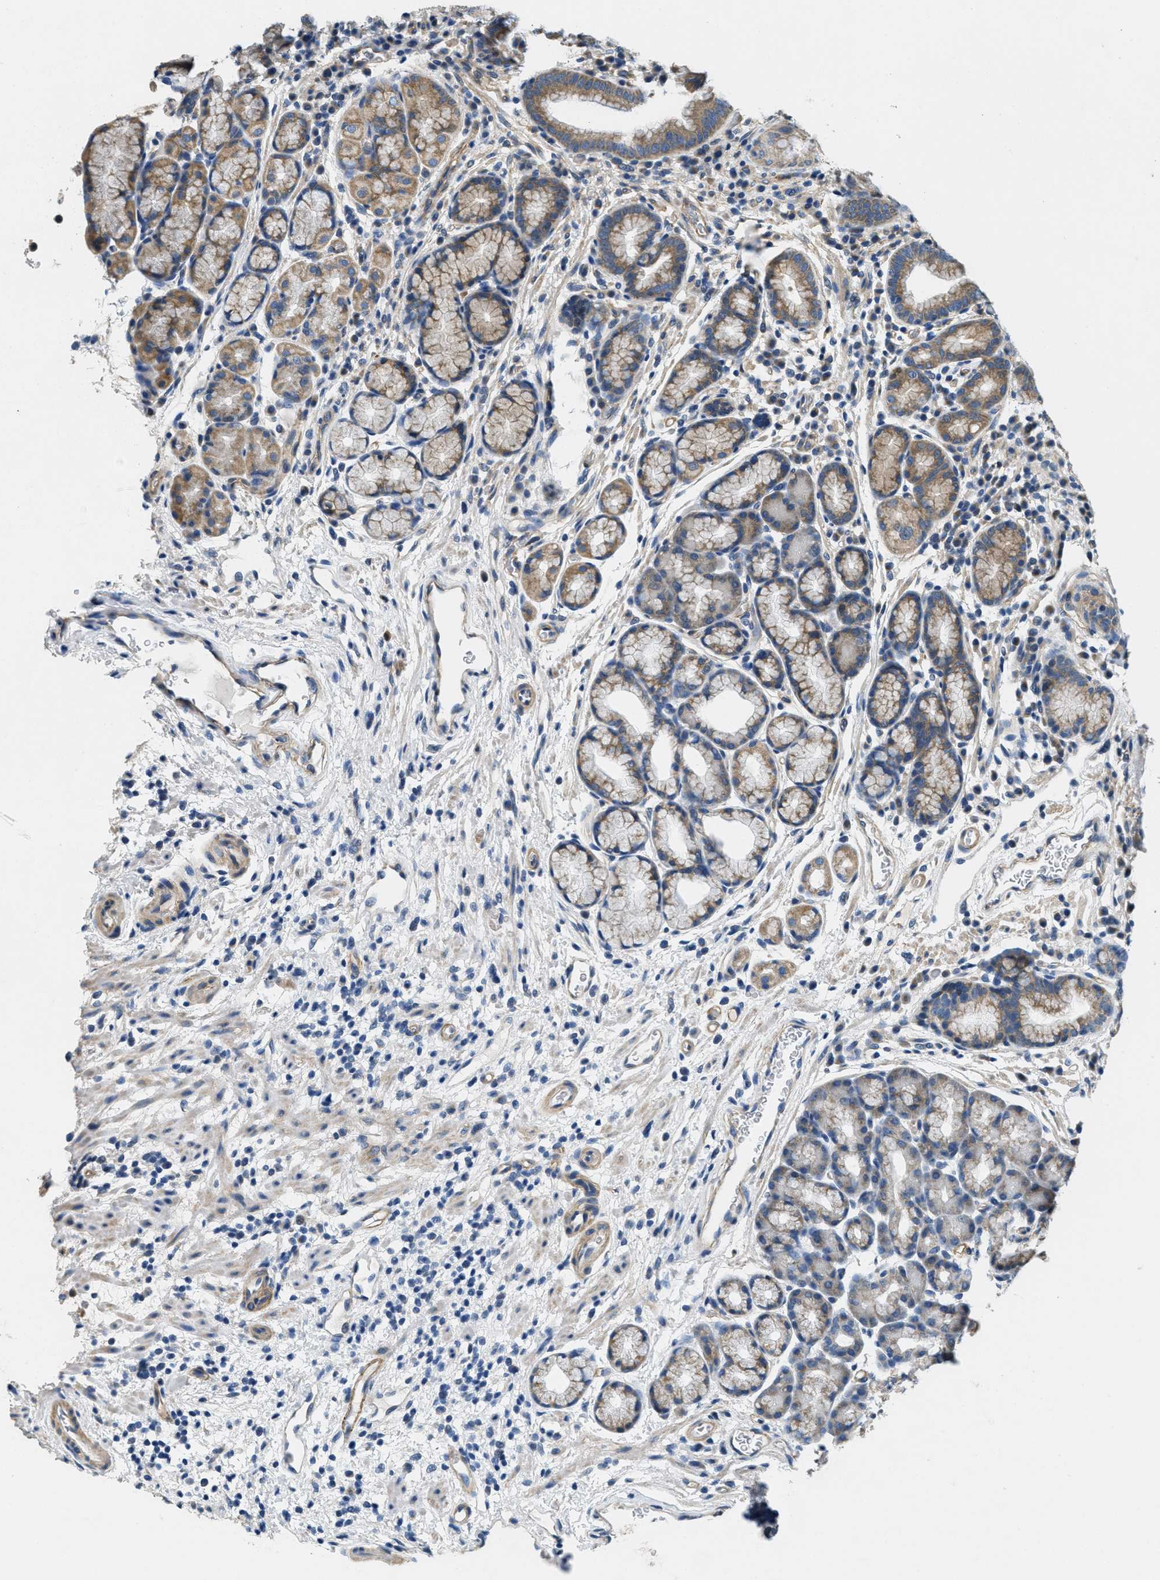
{"staining": {"intensity": "moderate", "quantity": ">75%", "location": "cytoplasmic/membranous"}, "tissue": "stomach", "cell_type": "Glandular cells", "image_type": "normal", "snomed": [{"axis": "morphology", "description": "Normal tissue, NOS"}, {"axis": "morphology", "description": "Carcinoid, malignant, NOS"}, {"axis": "topography", "description": "Stomach, upper"}], "caption": "This micrograph exhibits IHC staining of unremarkable human stomach, with medium moderate cytoplasmic/membranous positivity in about >75% of glandular cells.", "gene": "TOMM70", "patient": {"sex": "male", "age": 39}}